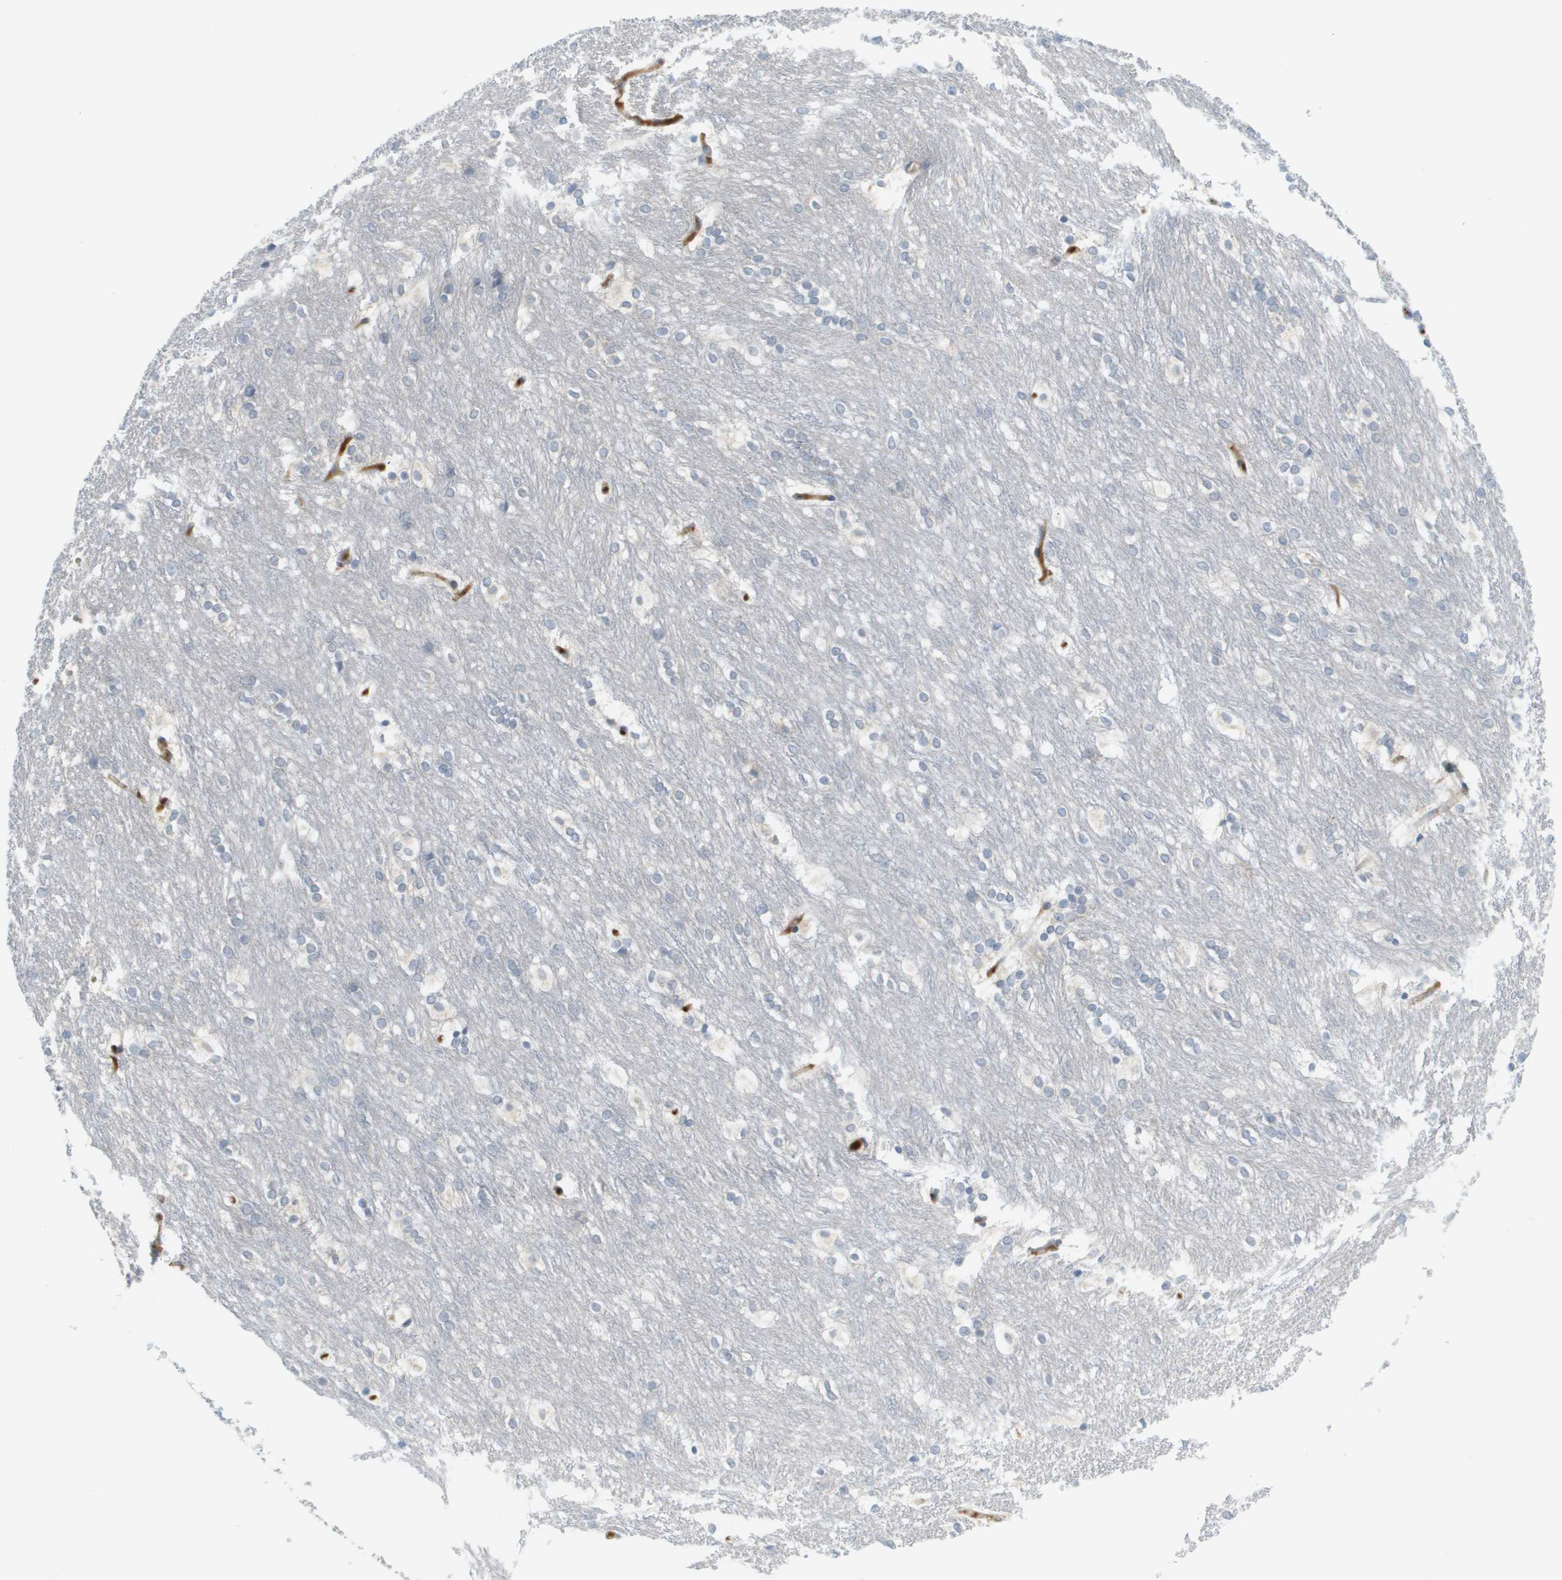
{"staining": {"intensity": "negative", "quantity": "none", "location": "none"}, "tissue": "caudate", "cell_type": "Glial cells", "image_type": "normal", "snomed": [{"axis": "morphology", "description": "Normal tissue, NOS"}, {"axis": "topography", "description": "Lateral ventricle wall"}], "caption": "Immunohistochemistry photomicrograph of benign caudate: caudate stained with DAB (3,3'-diaminobenzidine) exhibits no significant protein positivity in glial cells.", "gene": "PROC", "patient": {"sex": "female", "age": 19}}